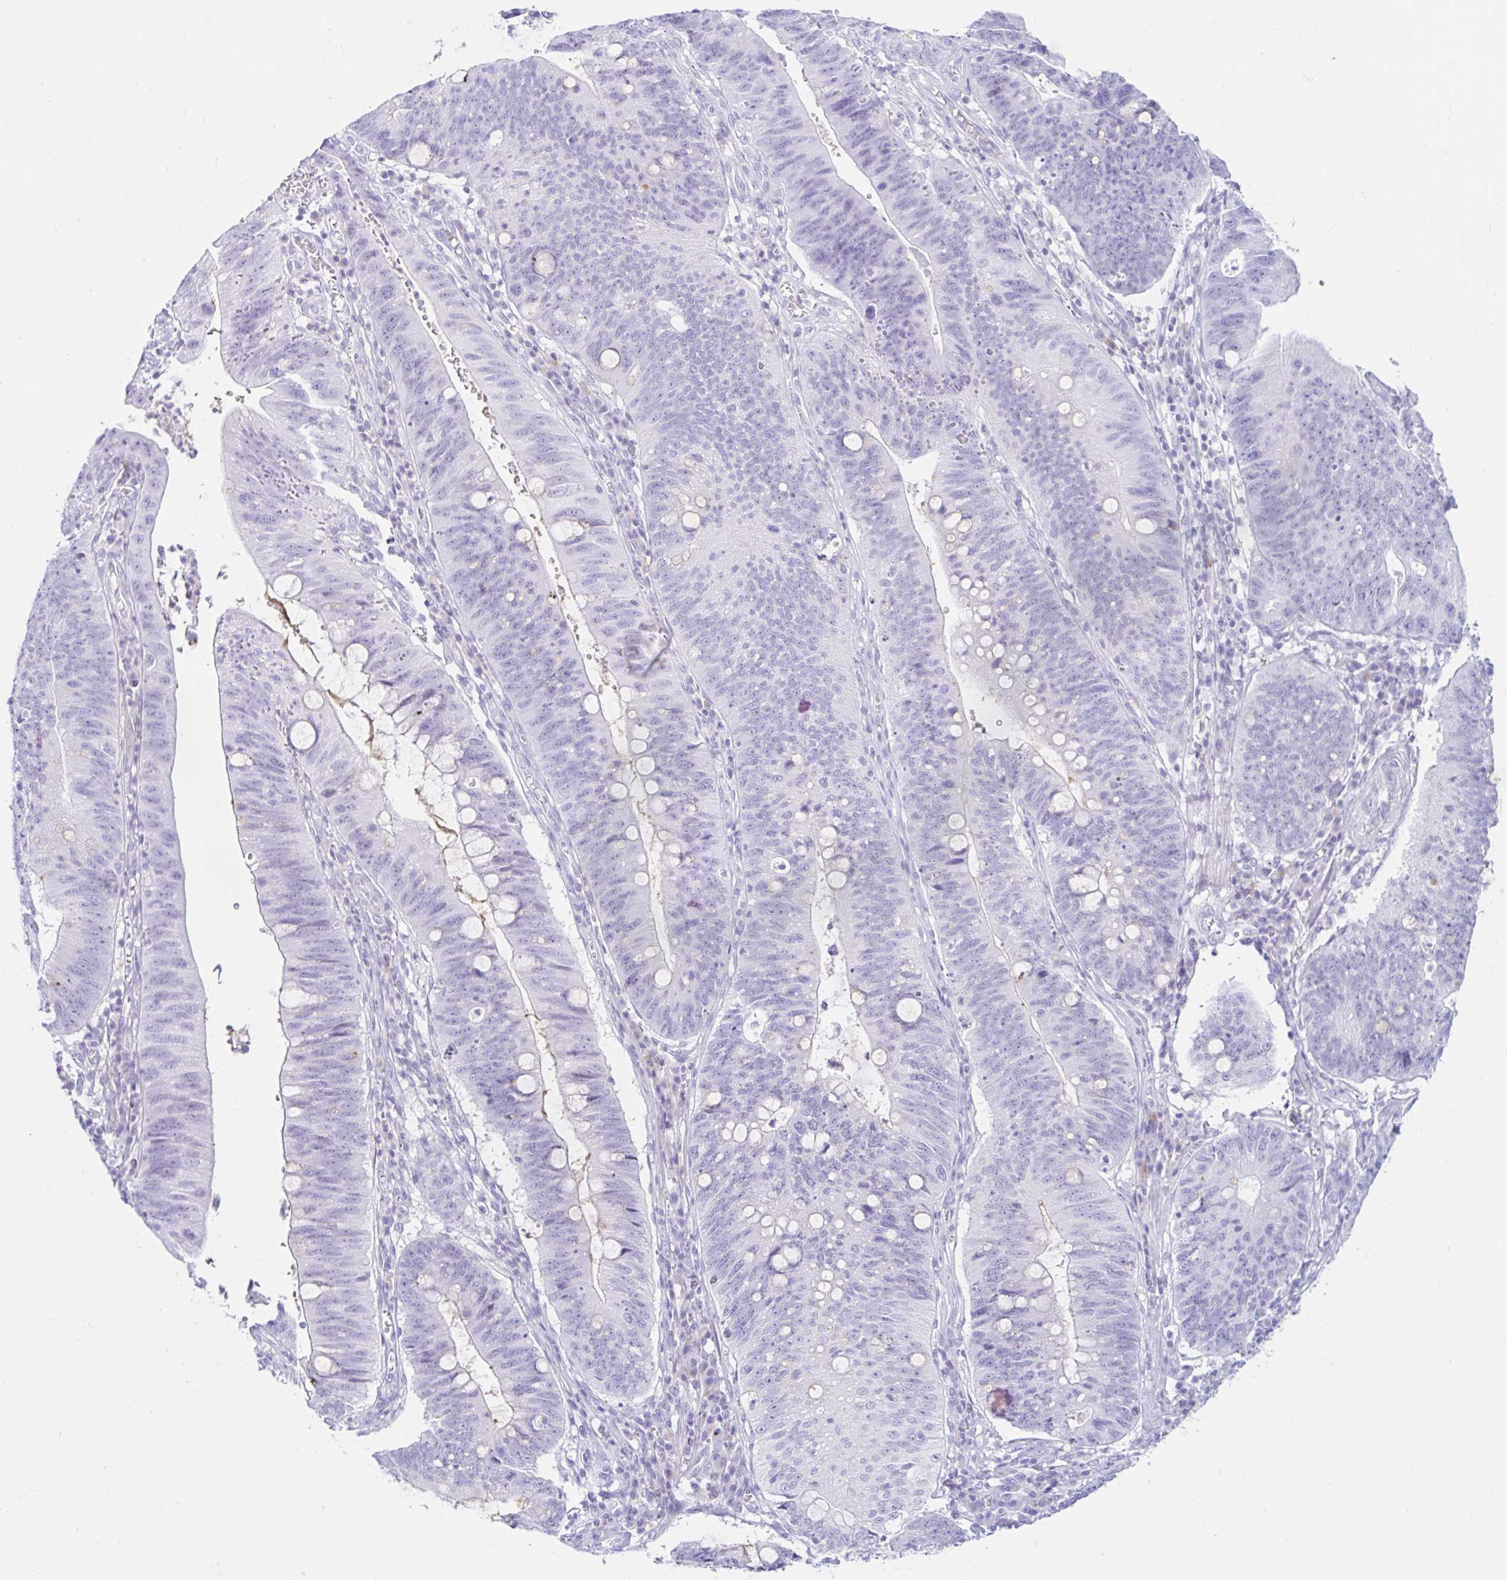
{"staining": {"intensity": "negative", "quantity": "none", "location": "none"}, "tissue": "stomach cancer", "cell_type": "Tumor cells", "image_type": "cancer", "snomed": [{"axis": "morphology", "description": "Adenocarcinoma, NOS"}, {"axis": "topography", "description": "Stomach"}], "caption": "High power microscopy histopathology image of an immunohistochemistry (IHC) micrograph of stomach adenocarcinoma, revealing no significant staining in tumor cells.", "gene": "BEST1", "patient": {"sex": "male", "age": 59}}